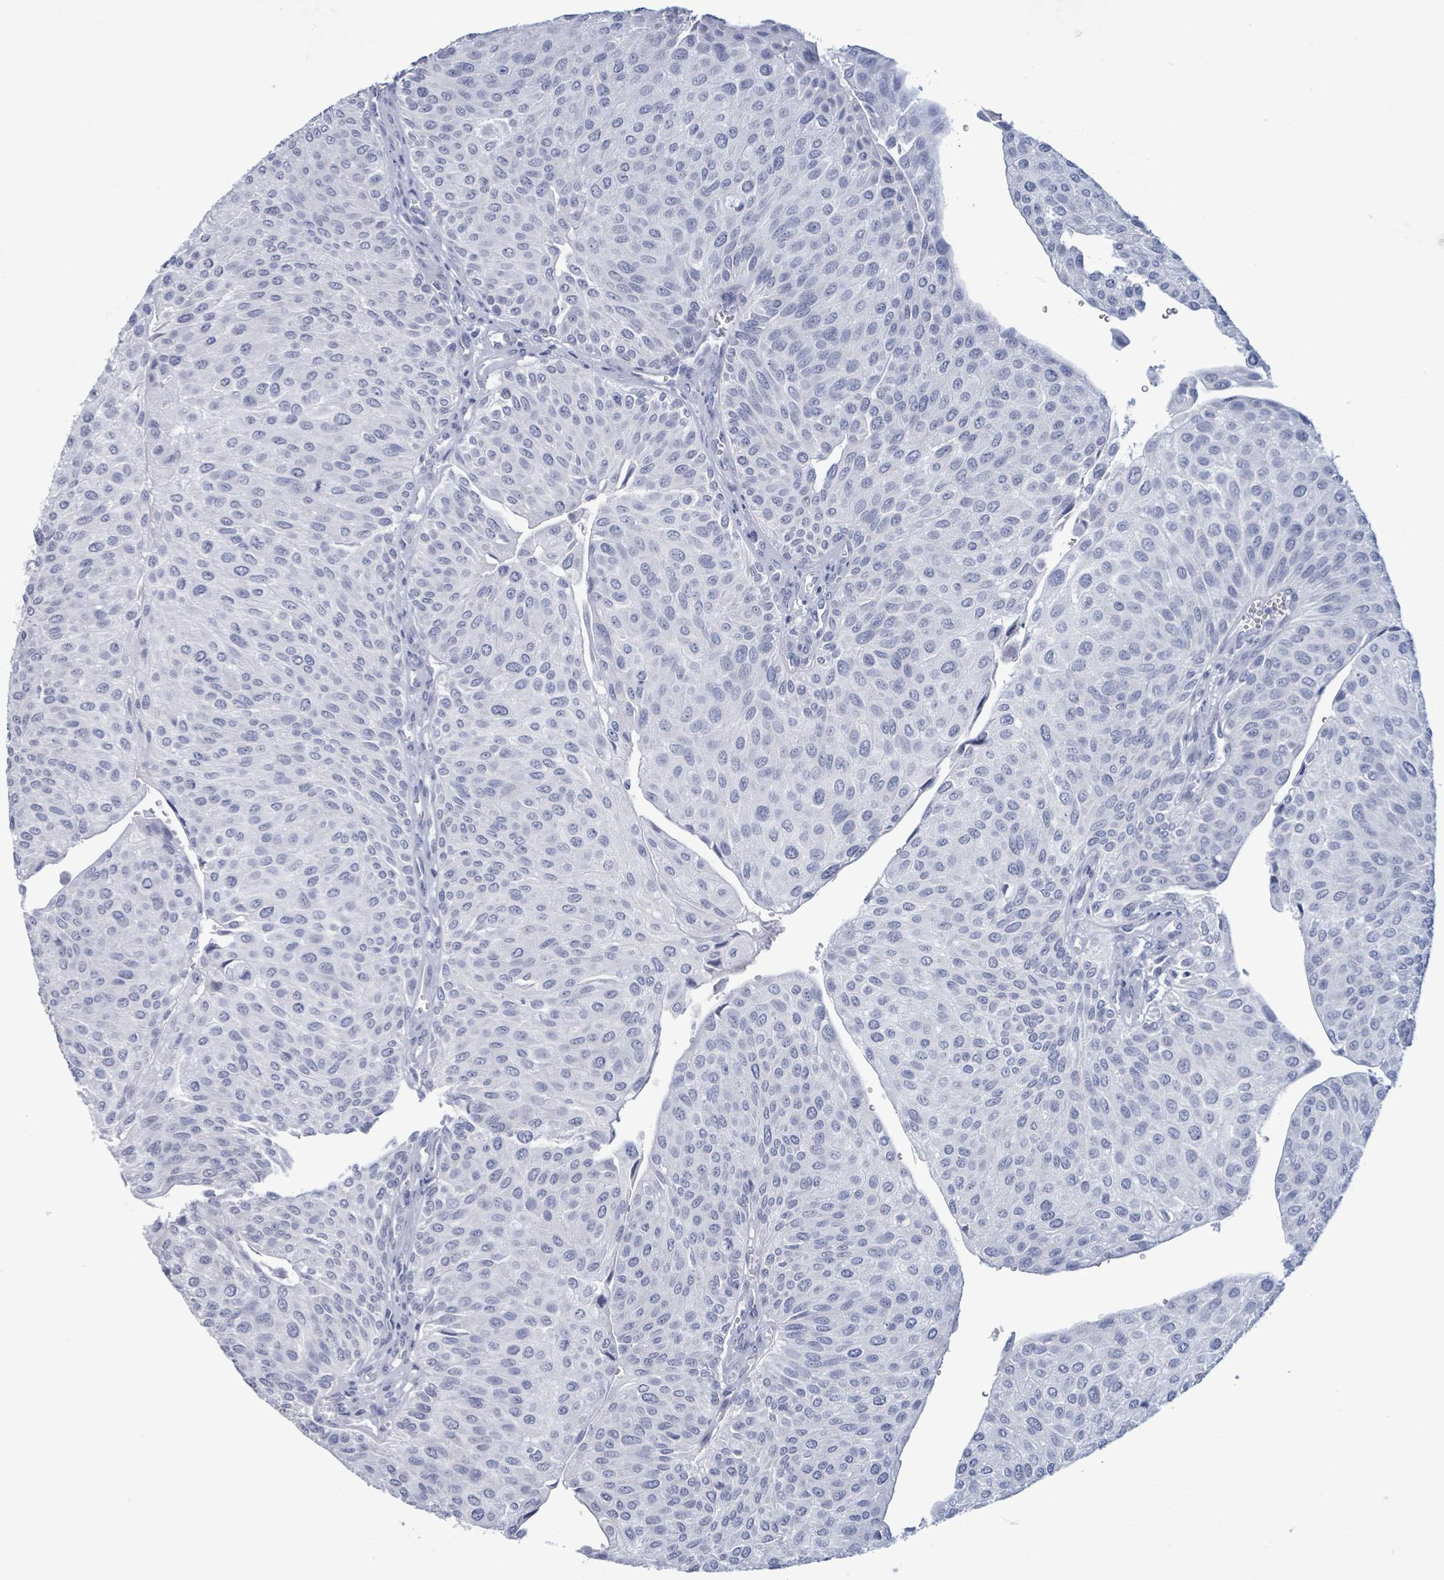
{"staining": {"intensity": "negative", "quantity": "none", "location": "none"}, "tissue": "urothelial cancer", "cell_type": "Tumor cells", "image_type": "cancer", "snomed": [{"axis": "morphology", "description": "Urothelial carcinoma, NOS"}, {"axis": "topography", "description": "Urinary bladder"}], "caption": "Histopathology image shows no significant protein expression in tumor cells of transitional cell carcinoma.", "gene": "NKX2-1", "patient": {"sex": "male", "age": 67}}